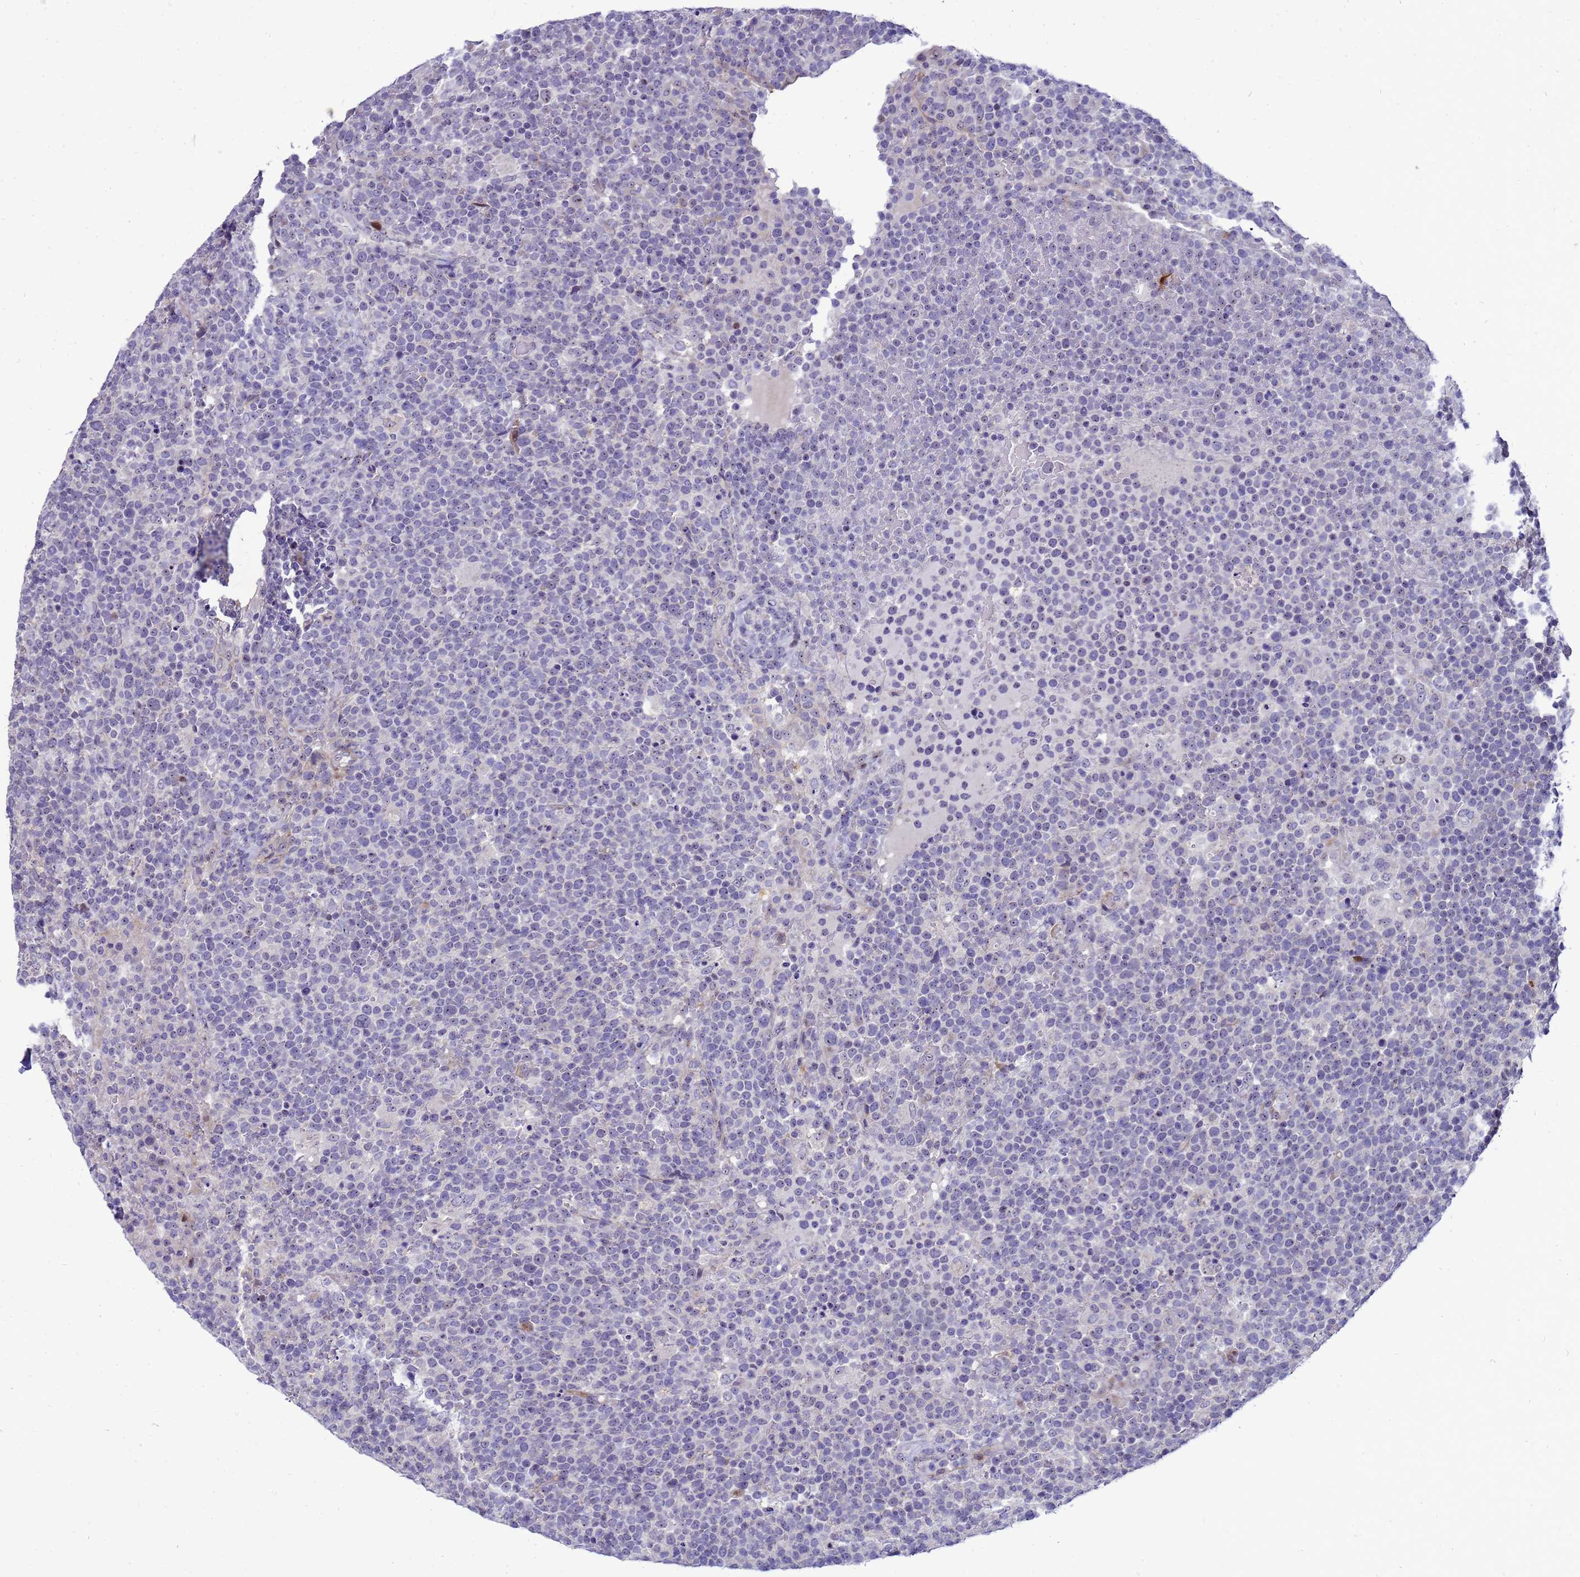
{"staining": {"intensity": "negative", "quantity": "none", "location": "none"}, "tissue": "lymphoma", "cell_type": "Tumor cells", "image_type": "cancer", "snomed": [{"axis": "morphology", "description": "Malignant lymphoma, non-Hodgkin's type, High grade"}, {"axis": "topography", "description": "Lymph node"}], "caption": "DAB immunohistochemical staining of lymphoma demonstrates no significant staining in tumor cells. The staining is performed using DAB (3,3'-diaminobenzidine) brown chromogen with nuclei counter-stained in using hematoxylin.", "gene": "RSPO1", "patient": {"sex": "male", "age": 61}}